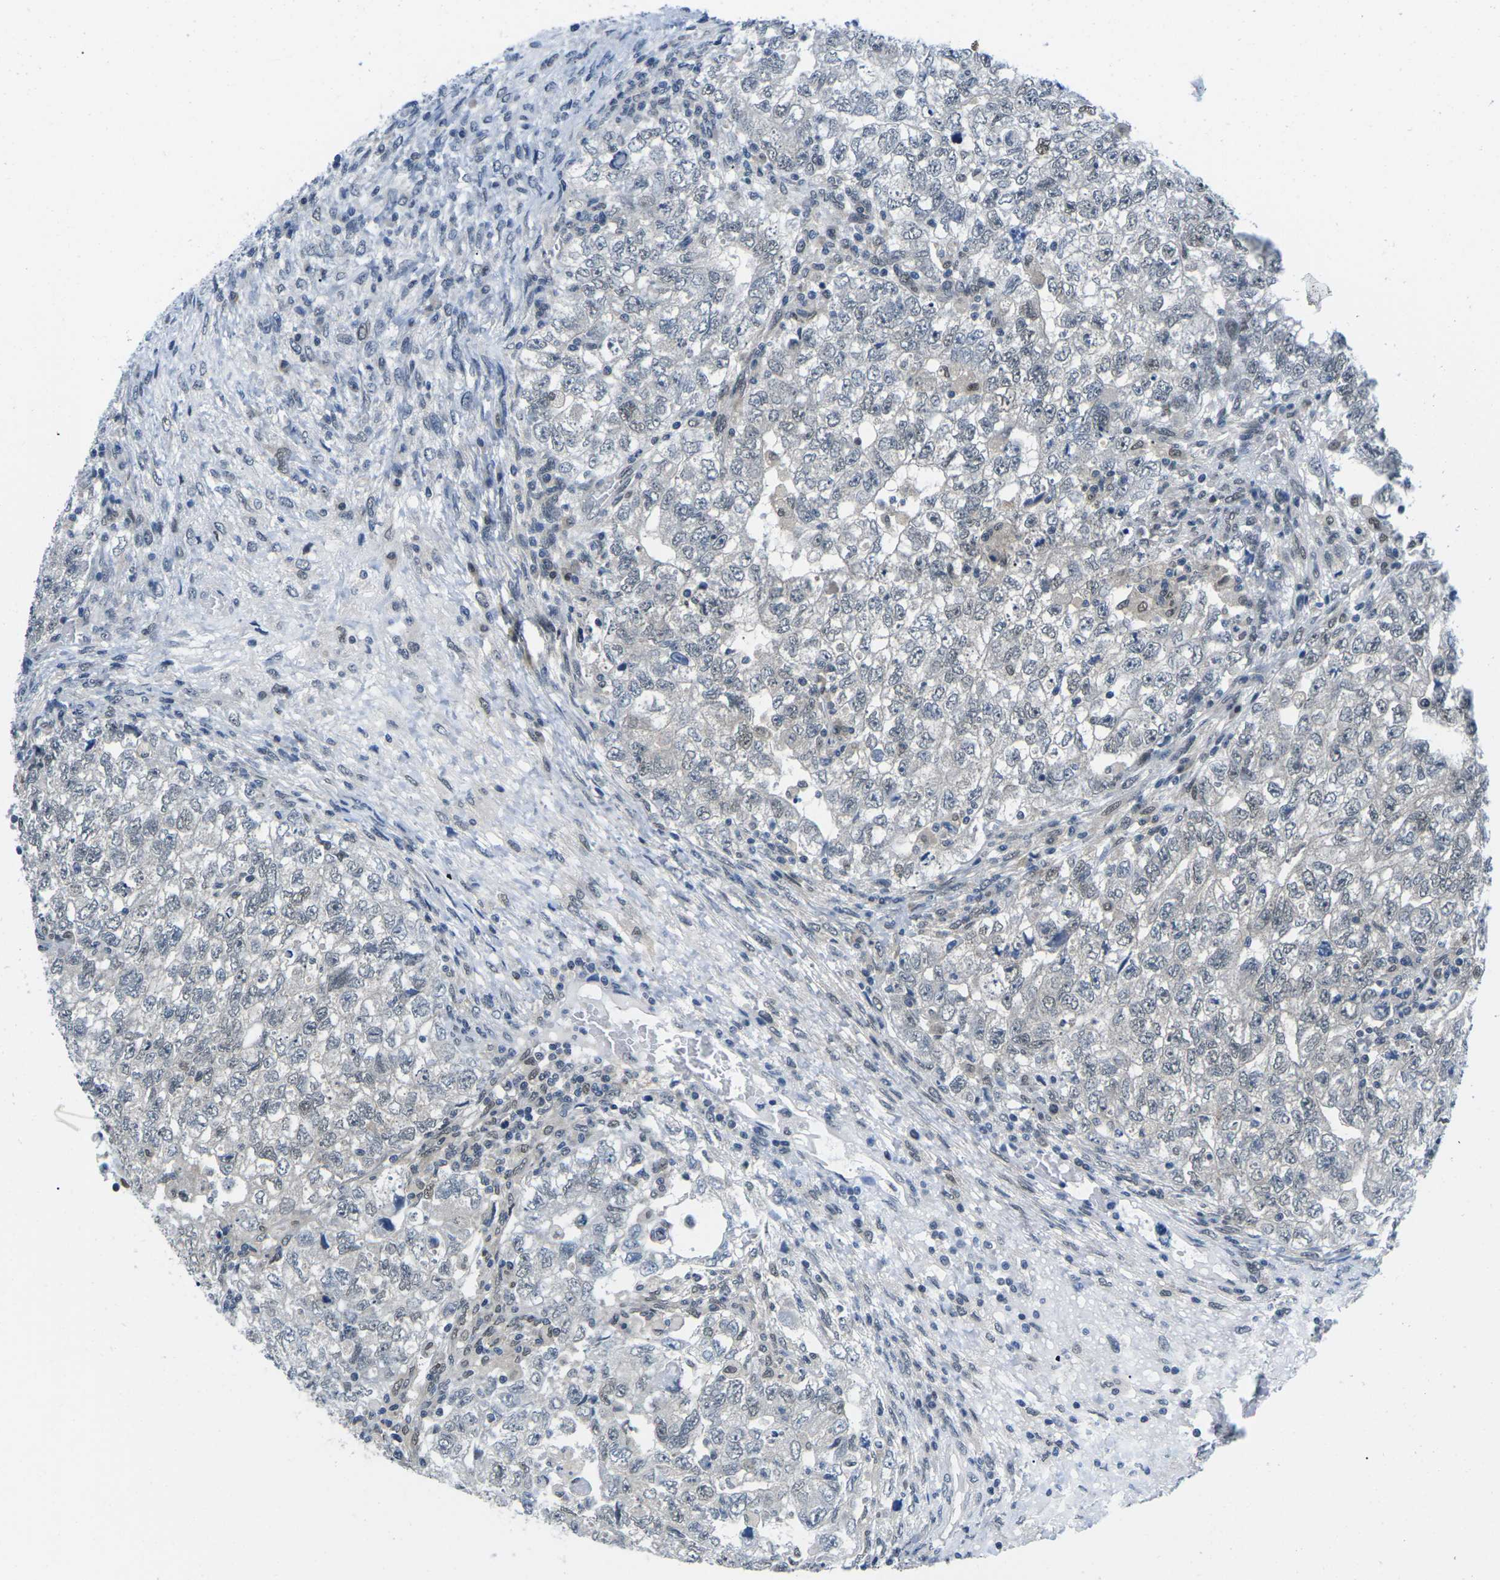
{"staining": {"intensity": "weak", "quantity": "<25%", "location": "nuclear"}, "tissue": "testis cancer", "cell_type": "Tumor cells", "image_type": "cancer", "snomed": [{"axis": "morphology", "description": "Carcinoma, Embryonal, NOS"}, {"axis": "topography", "description": "Testis"}], "caption": "An immunohistochemistry histopathology image of testis cancer (embryonal carcinoma) is shown. There is no staining in tumor cells of testis cancer (embryonal carcinoma). (DAB (3,3'-diaminobenzidine) immunohistochemistry (IHC) with hematoxylin counter stain).", "gene": "UBA7", "patient": {"sex": "male", "age": 36}}